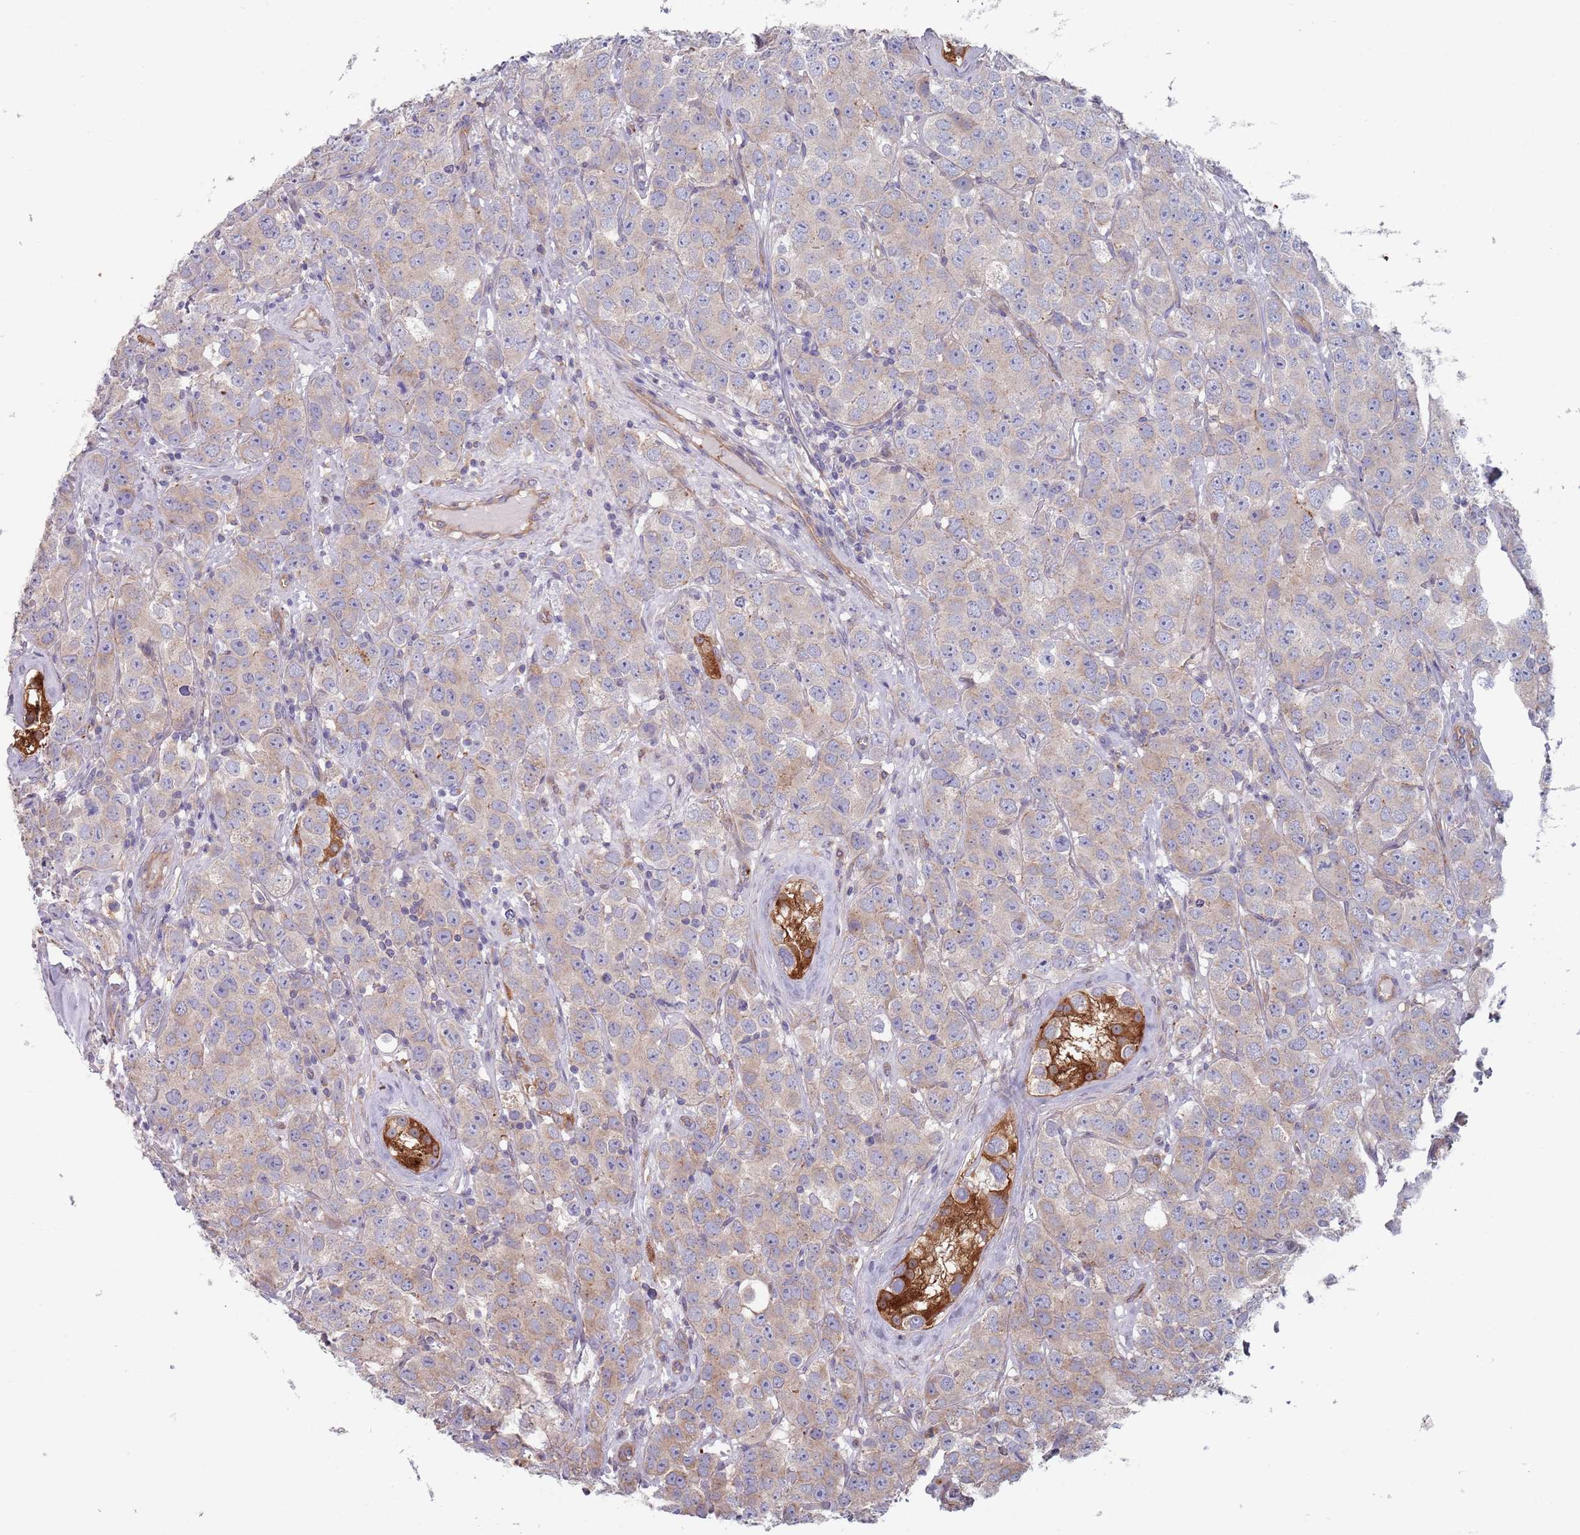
{"staining": {"intensity": "weak", "quantity": "<25%", "location": "cytoplasmic/membranous"}, "tissue": "testis cancer", "cell_type": "Tumor cells", "image_type": "cancer", "snomed": [{"axis": "morphology", "description": "Seminoma, NOS"}, {"axis": "topography", "description": "Testis"}], "caption": "Micrograph shows no protein staining in tumor cells of testis seminoma tissue. The staining was performed using DAB (3,3'-diaminobenzidine) to visualize the protein expression in brown, while the nuclei were stained in blue with hematoxylin (Magnification: 20x).", "gene": "APPL2", "patient": {"sex": "male", "age": 28}}